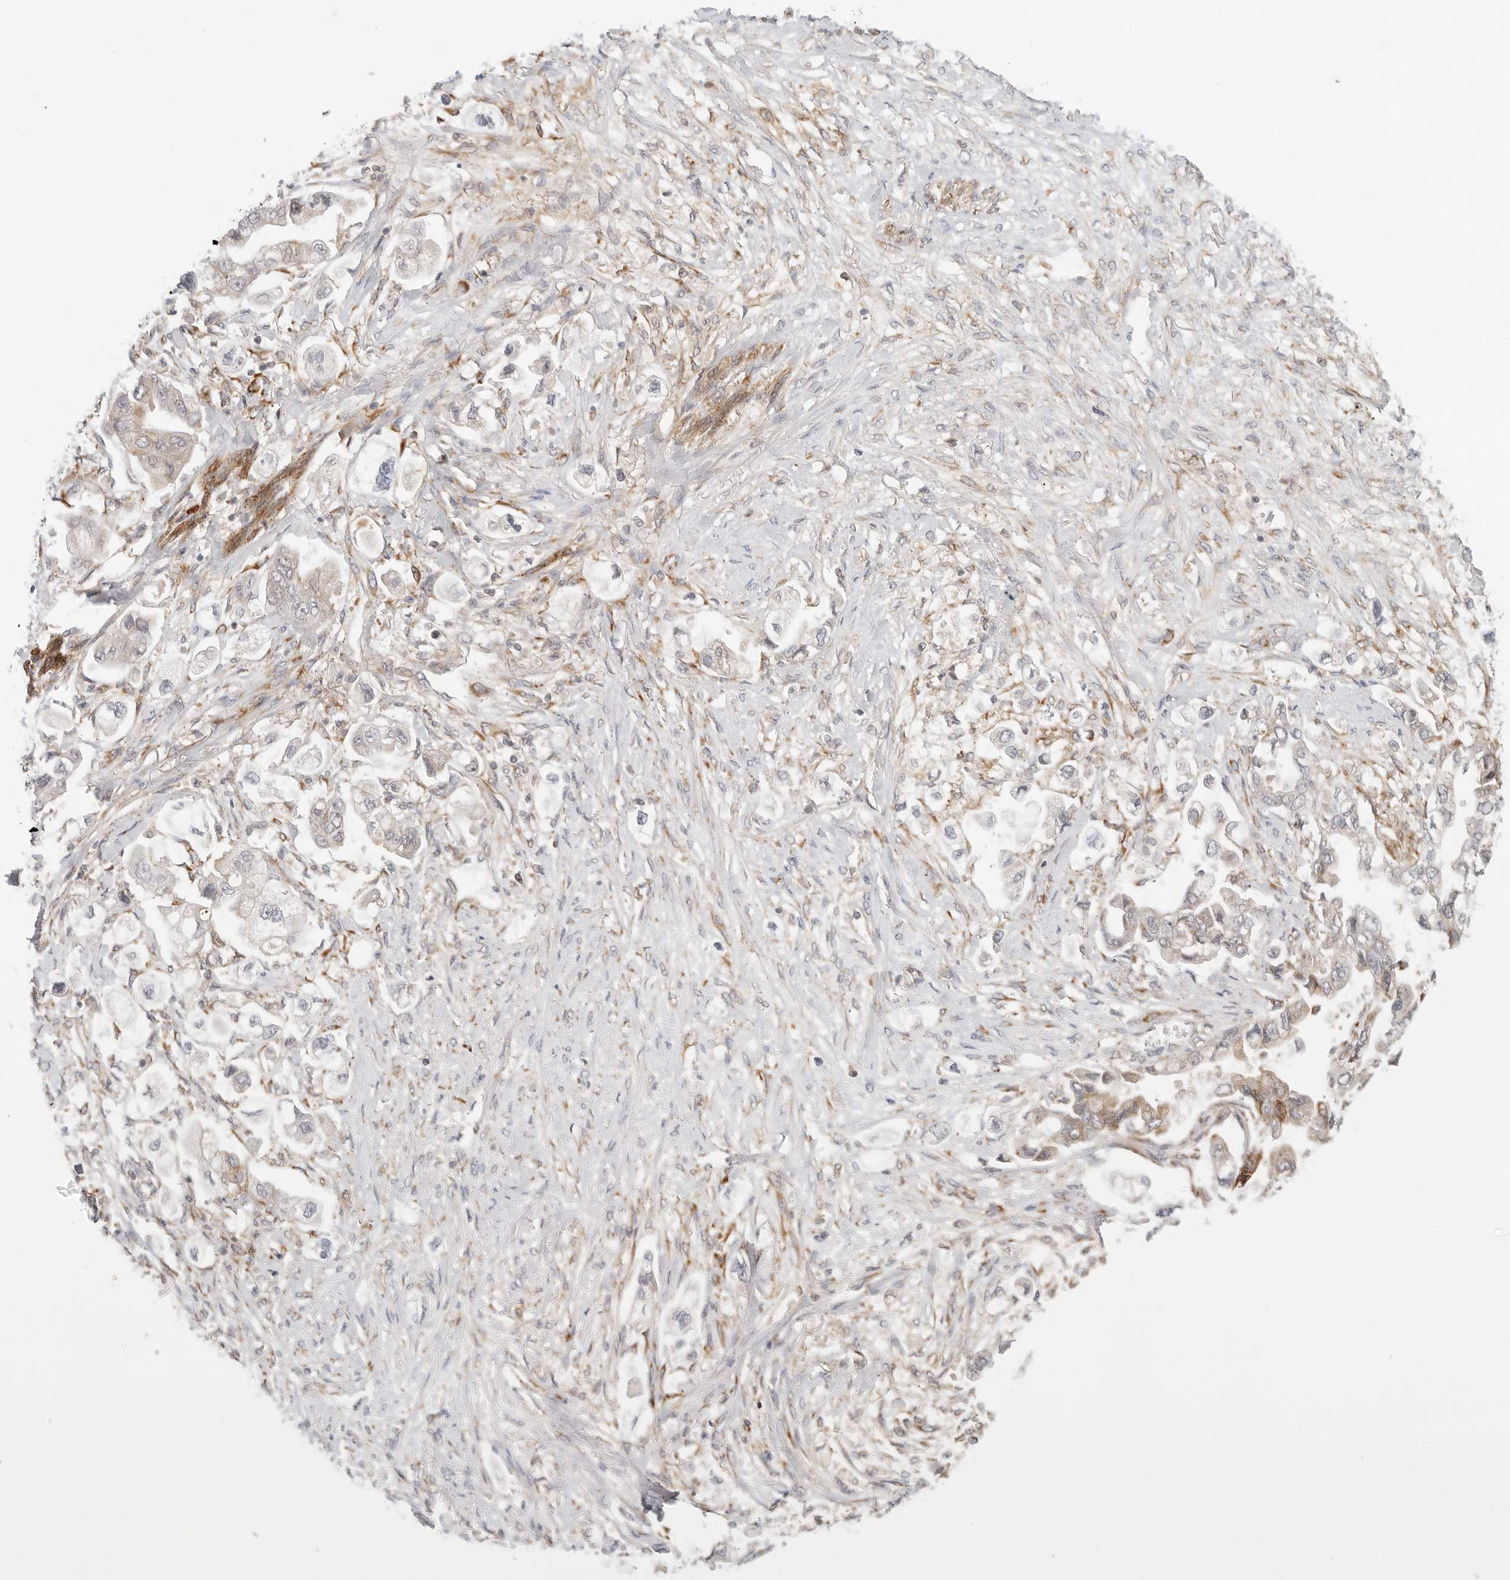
{"staining": {"intensity": "moderate", "quantity": "<25%", "location": "cytoplasmic/membranous"}, "tissue": "stomach cancer", "cell_type": "Tumor cells", "image_type": "cancer", "snomed": [{"axis": "morphology", "description": "Adenocarcinoma, NOS"}, {"axis": "topography", "description": "Stomach"}], "caption": "Protein staining of adenocarcinoma (stomach) tissue reveals moderate cytoplasmic/membranous staining in approximately <25% of tumor cells.", "gene": "C1QTNF1", "patient": {"sex": "male", "age": 62}}